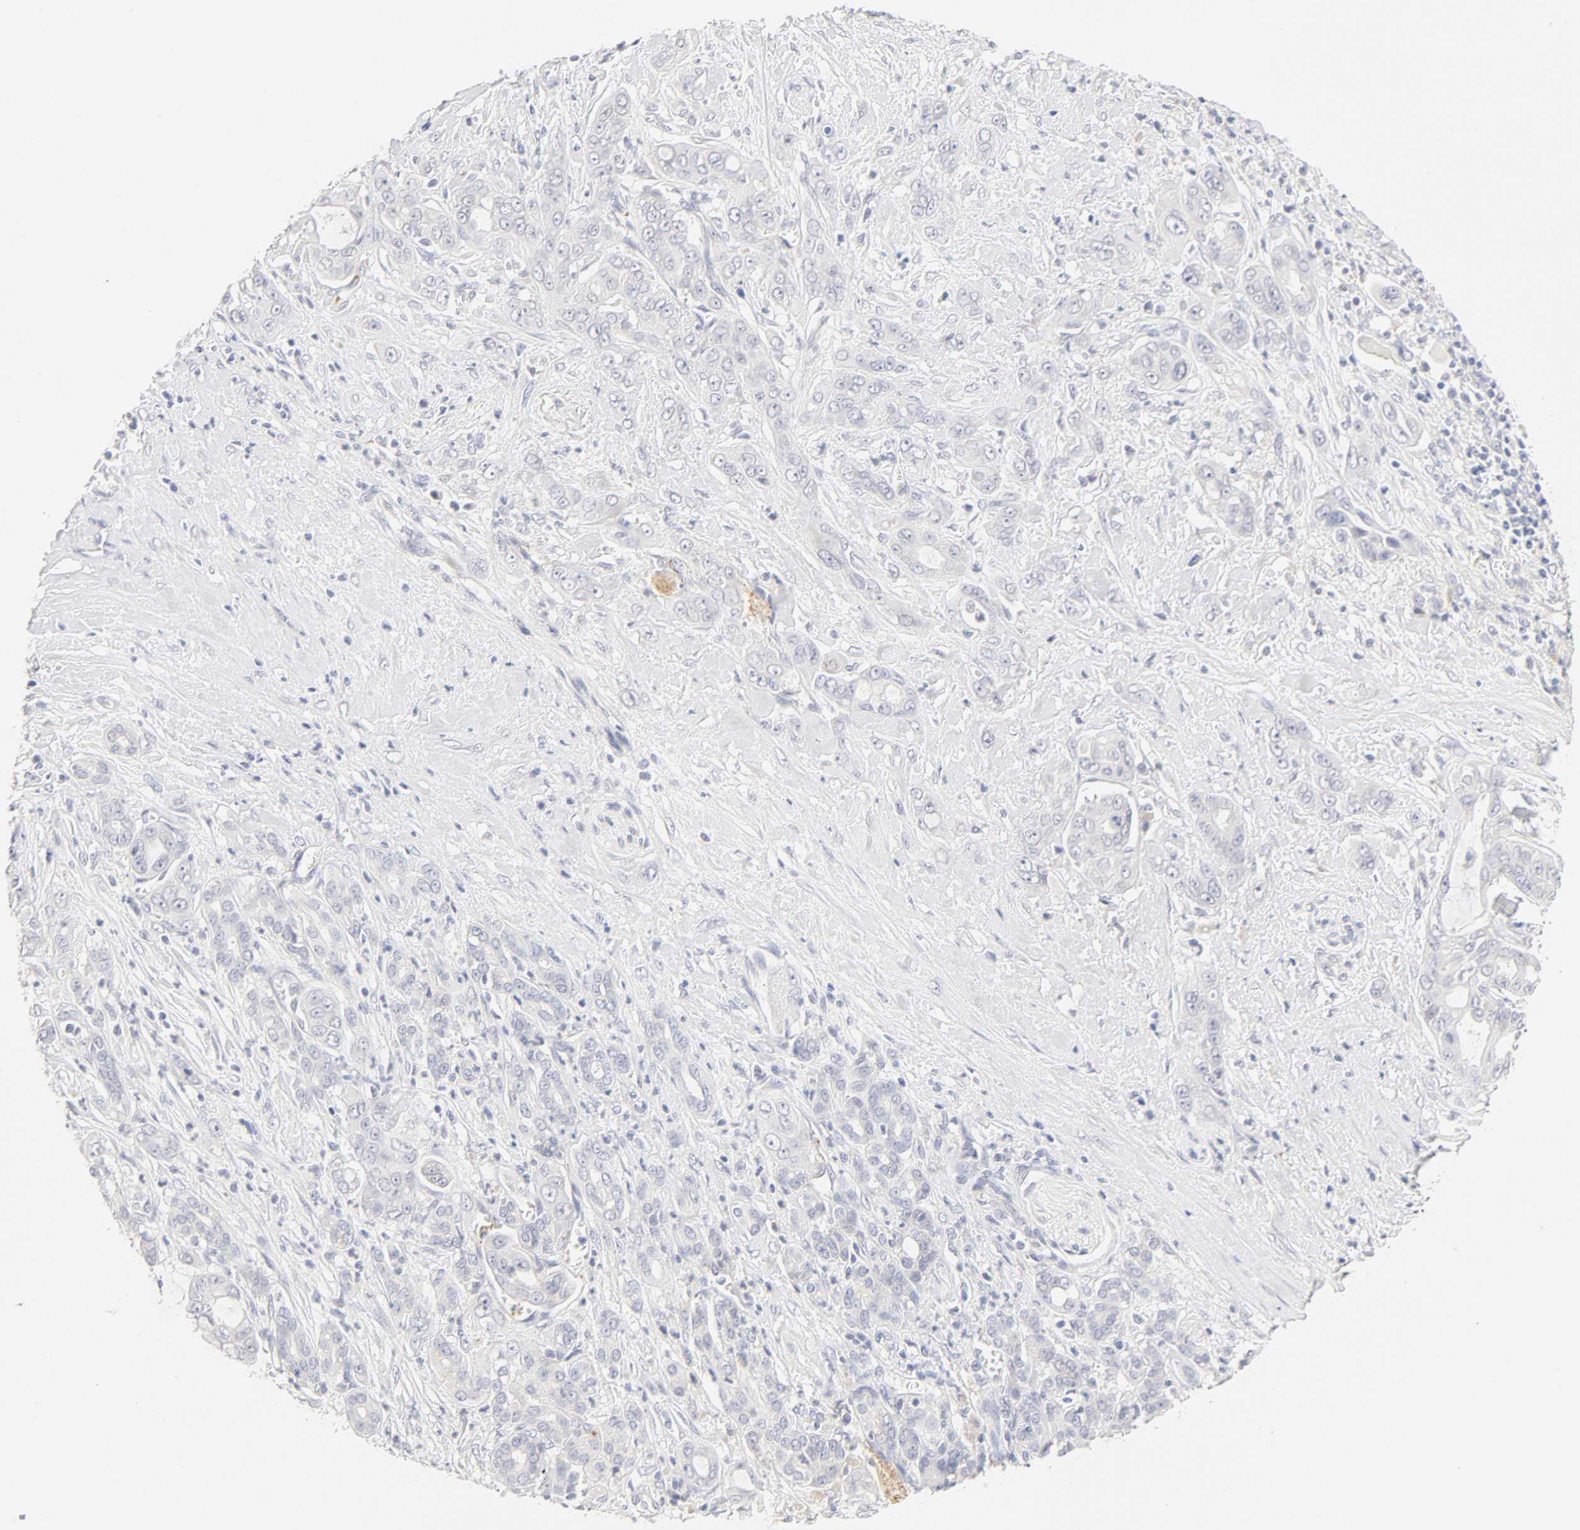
{"staining": {"intensity": "negative", "quantity": "none", "location": "none"}, "tissue": "pancreatic cancer", "cell_type": "Tumor cells", "image_type": "cancer", "snomed": [{"axis": "morphology", "description": "Adenocarcinoma, NOS"}, {"axis": "topography", "description": "Pancreas"}], "caption": "There is no significant expression in tumor cells of pancreatic cancer (adenocarcinoma).", "gene": "CYP4B1", "patient": {"sex": "male", "age": 59}}